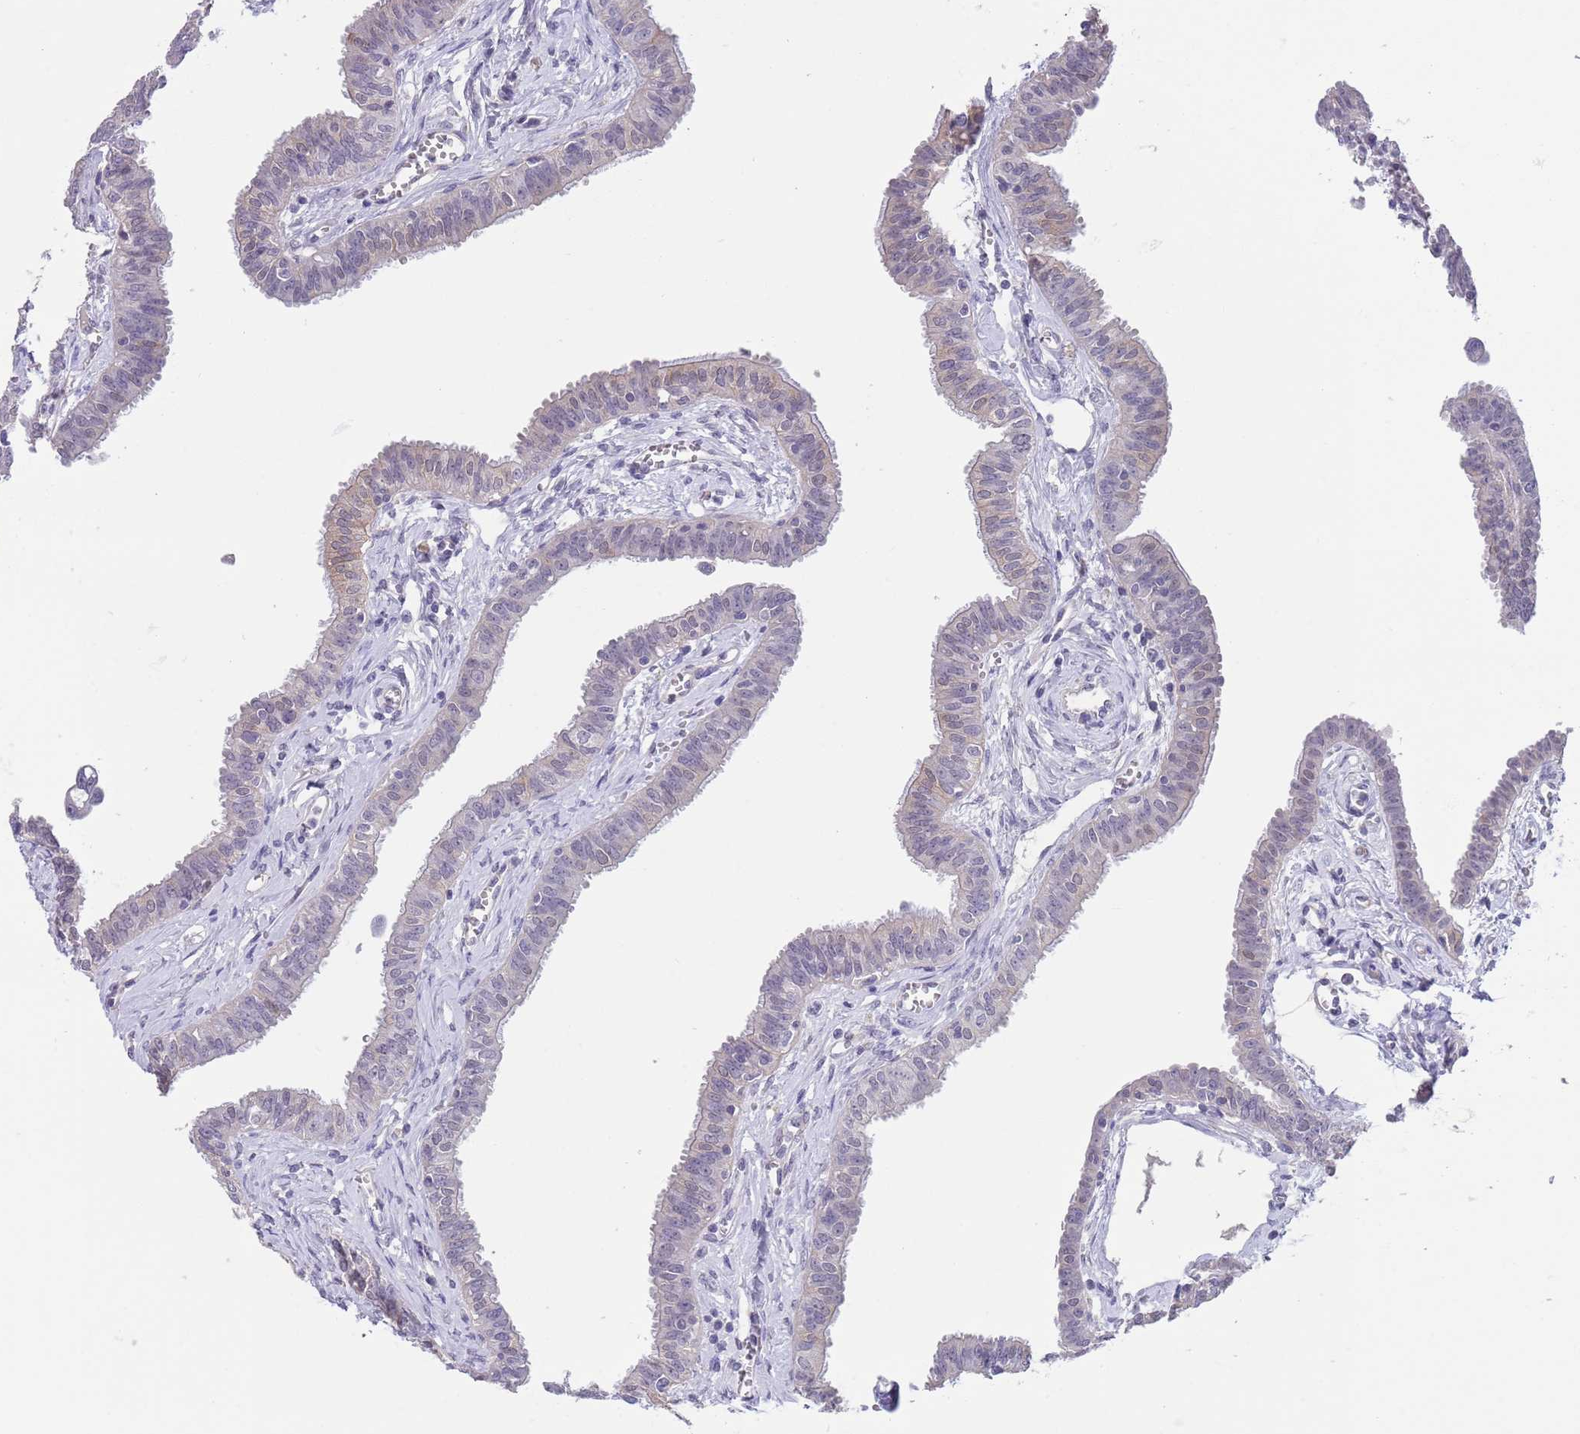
{"staining": {"intensity": "negative", "quantity": "none", "location": "none"}, "tissue": "fallopian tube", "cell_type": "Glandular cells", "image_type": "normal", "snomed": [{"axis": "morphology", "description": "Normal tissue, NOS"}, {"axis": "morphology", "description": "Carcinoma, NOS"}, {"axis": "topography", "description": "Fallopian tube"}, {"axis": "topography", "description": "Ovary"}], "caption": "Immunohistochemical staining of normal human fallopian tube shows no significant positivity in glandular cells. (Stains: DAB (3,3'-diaminobenzidine) immunohistochemistry (IHC) with hematoxylin counter stain, Microscopy: brightfield microscopy at high magnification).", "gene": "RNF169", "patient": {"sex": "female", "age": 59}}